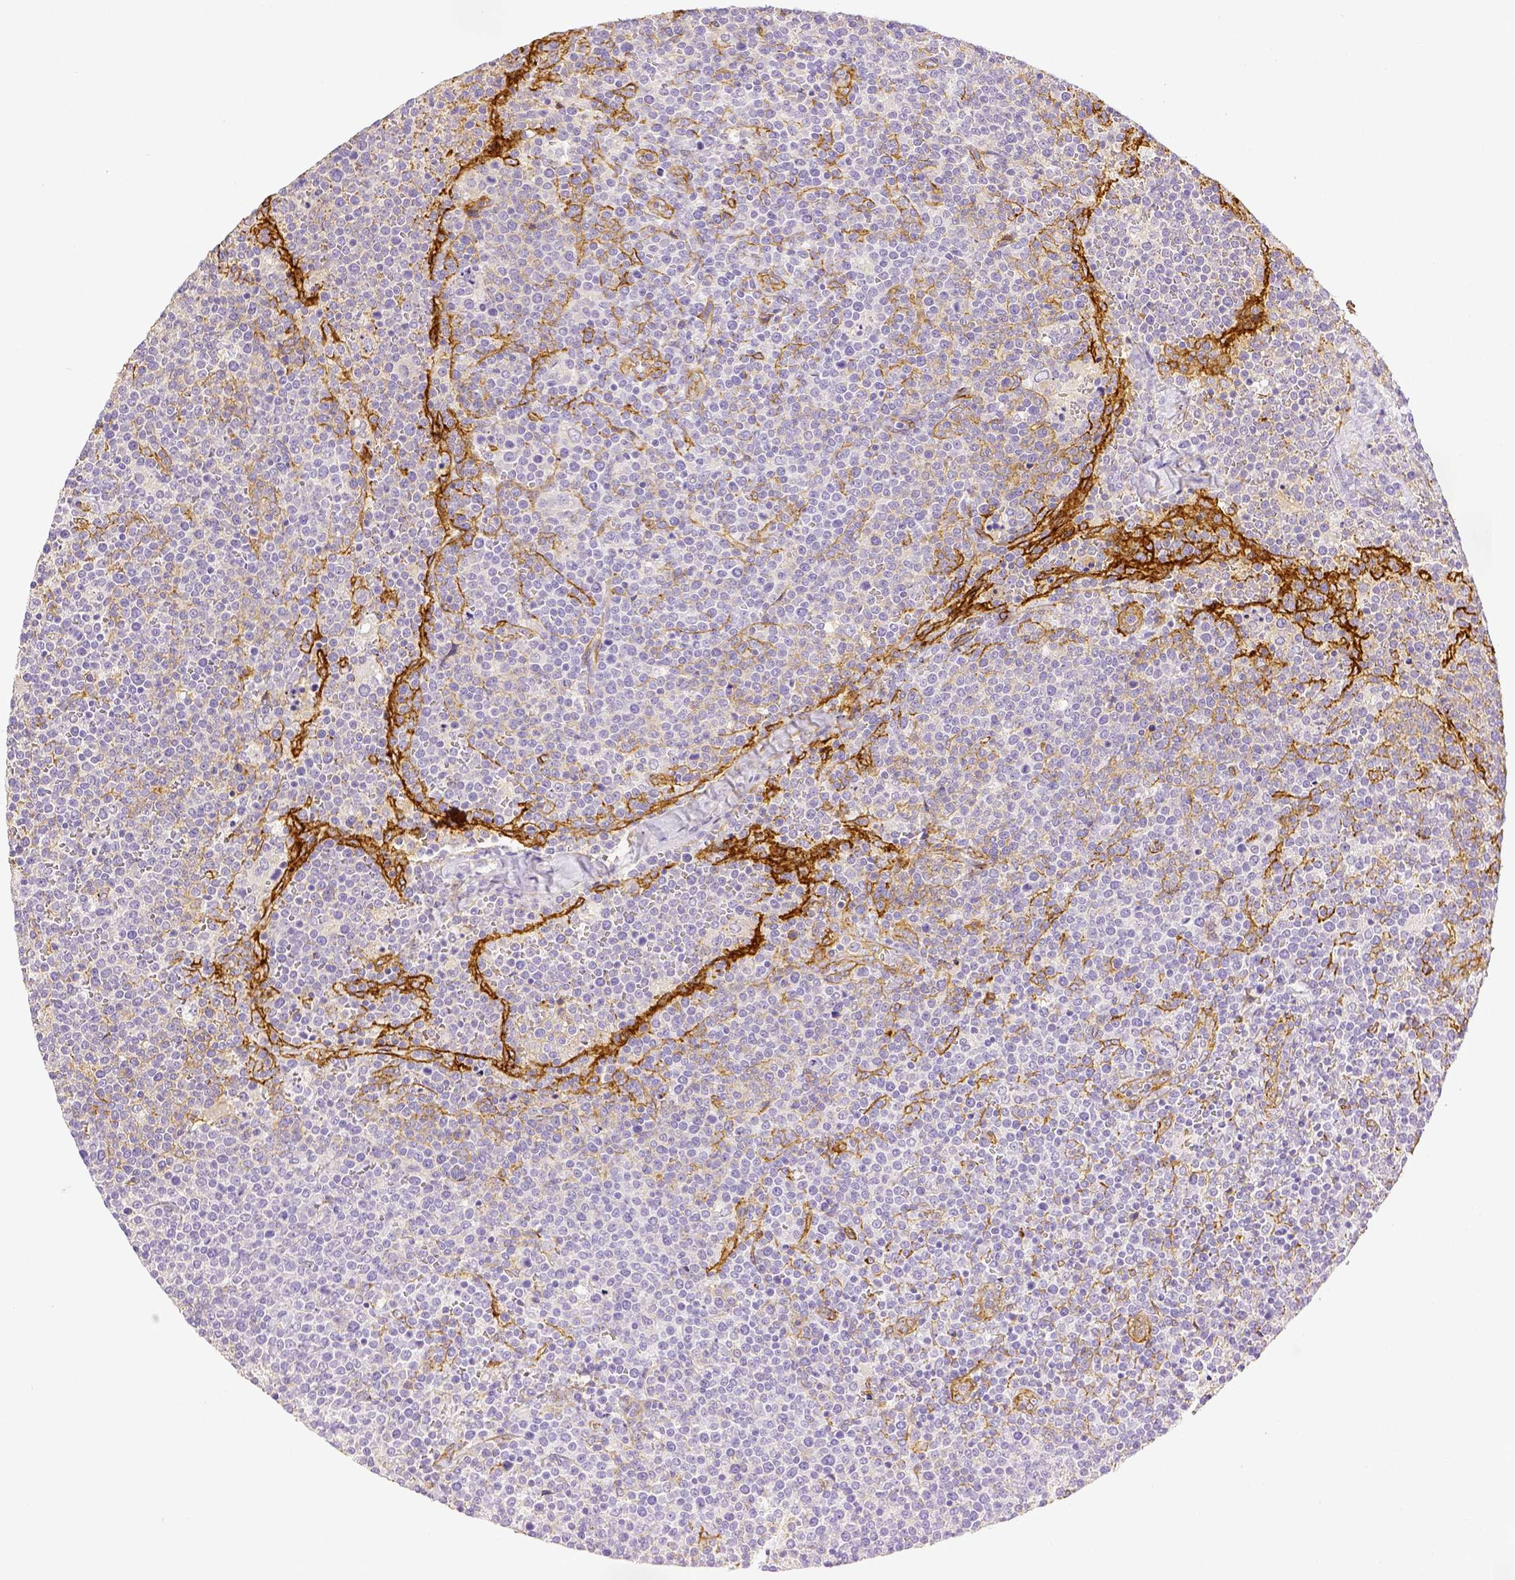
{"staining": {"intensity": "negative", "quantity": "none", "location": "none"}, "tissue": "lymphoma", "cell_type": "Tumor cells", "image_type": "cancer", "snomed": [{"axis": "morphology", "description": "Malignant lymphoma, non-Hodgkin's type, High grade"}, {"axis": "topography", "description": "Lymph node"}], "caption": "This is an IHC histopathology image of human malignant lymphoma, non-Hodgkin's type (high-grade). There is no staining in tumor cells.", "gene": "THY1", "patient": {"sex": "male", "age": 61}}